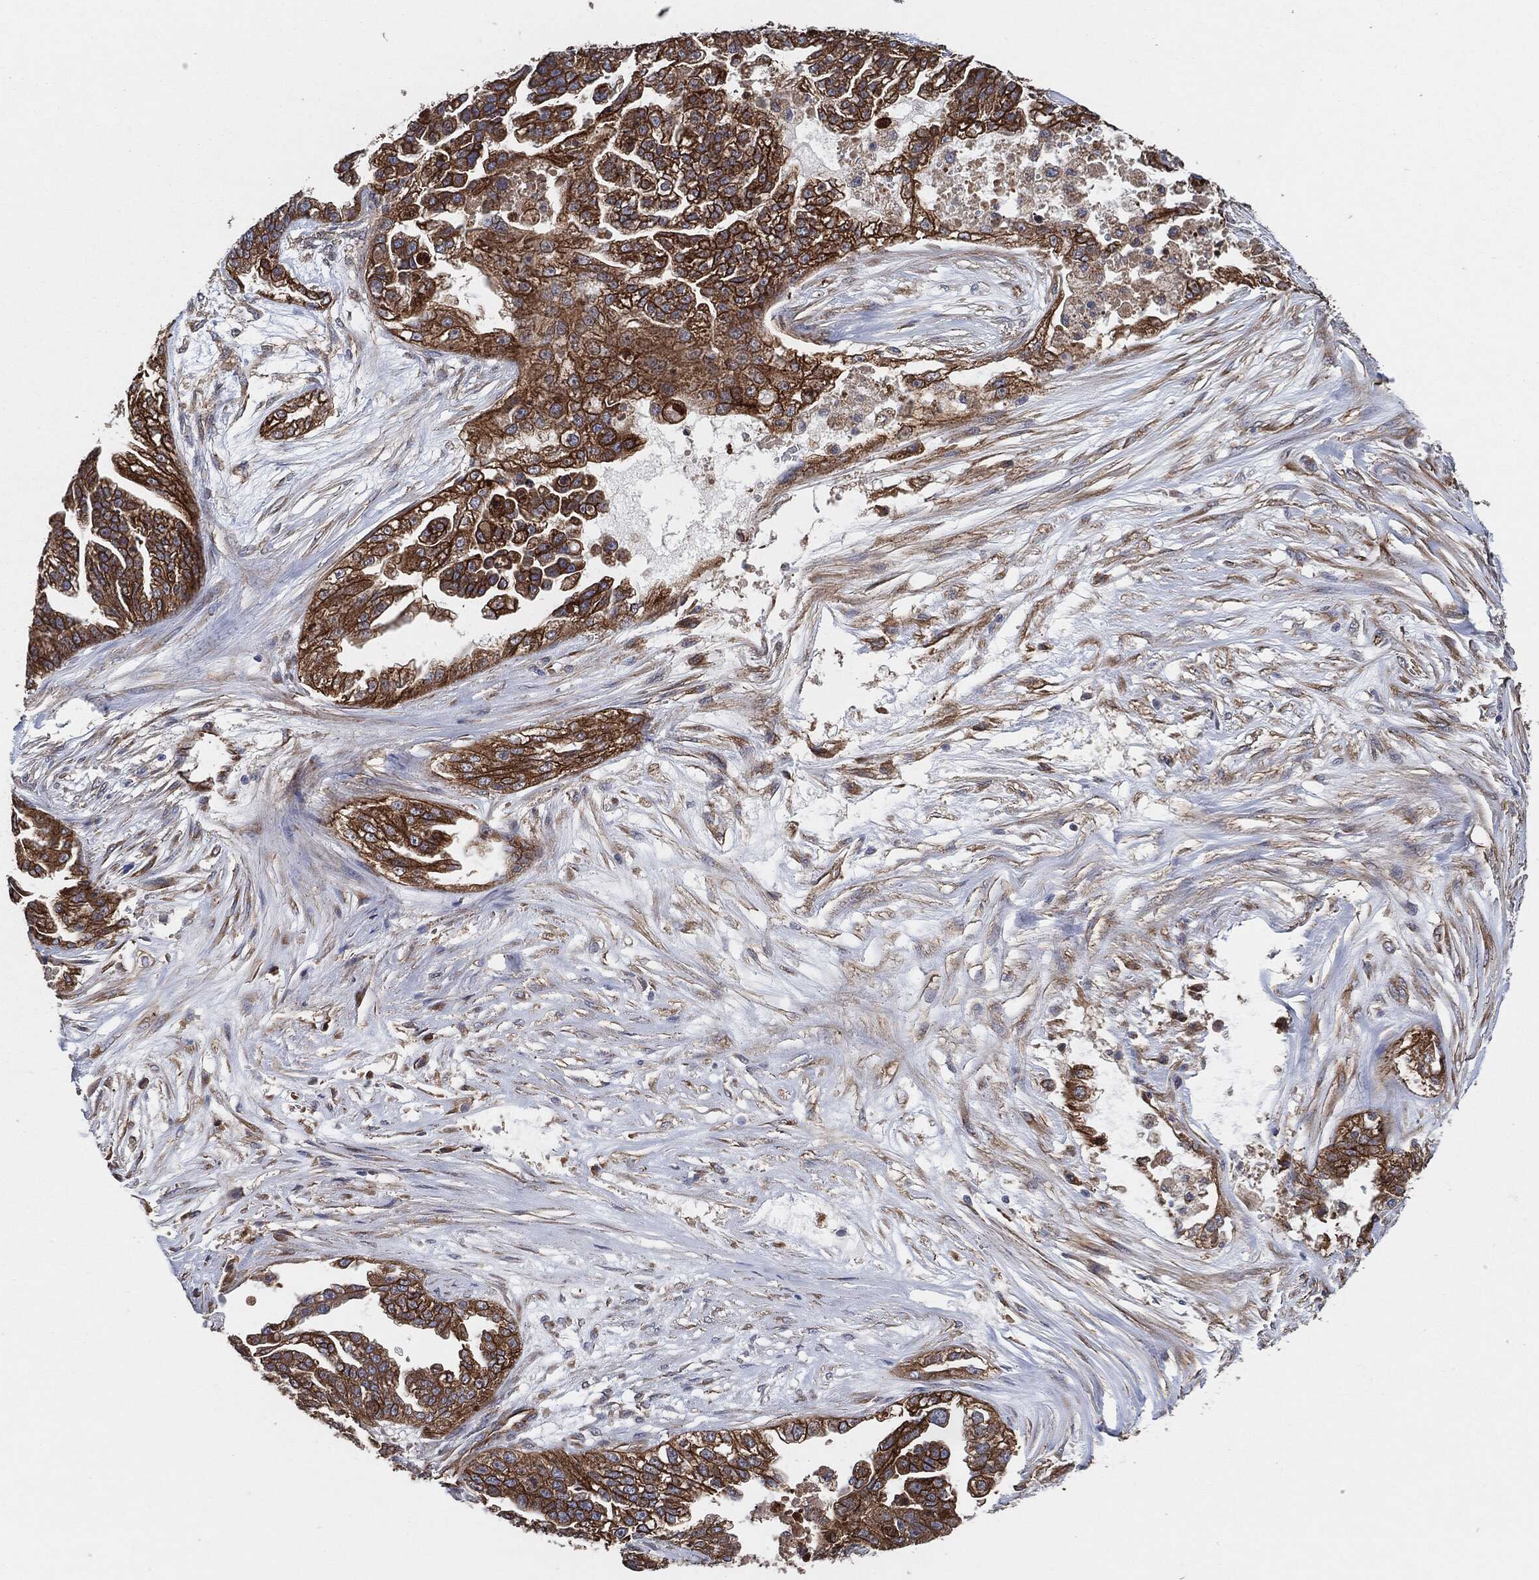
{"staining": {"intensity": "strong", "quantity": "25%-75%", "location": "cytoplasmic/membranous"}, "tissue": "ovarian cancer", "cell_type": "Tumor cells", "image_type": "cancer", "snomed": [{"axis": "morphology", "description": "Cystadenocarcinoma, serous, NOS"}, {"axis": "topography", "description": "Ovary"}], "caption": "Human ovarian cancer stained with a protein marker demonstrates strong staining in tumor cells.", "gene": "CTNNA1", "patient": {"sex": "female", "age": 58}}